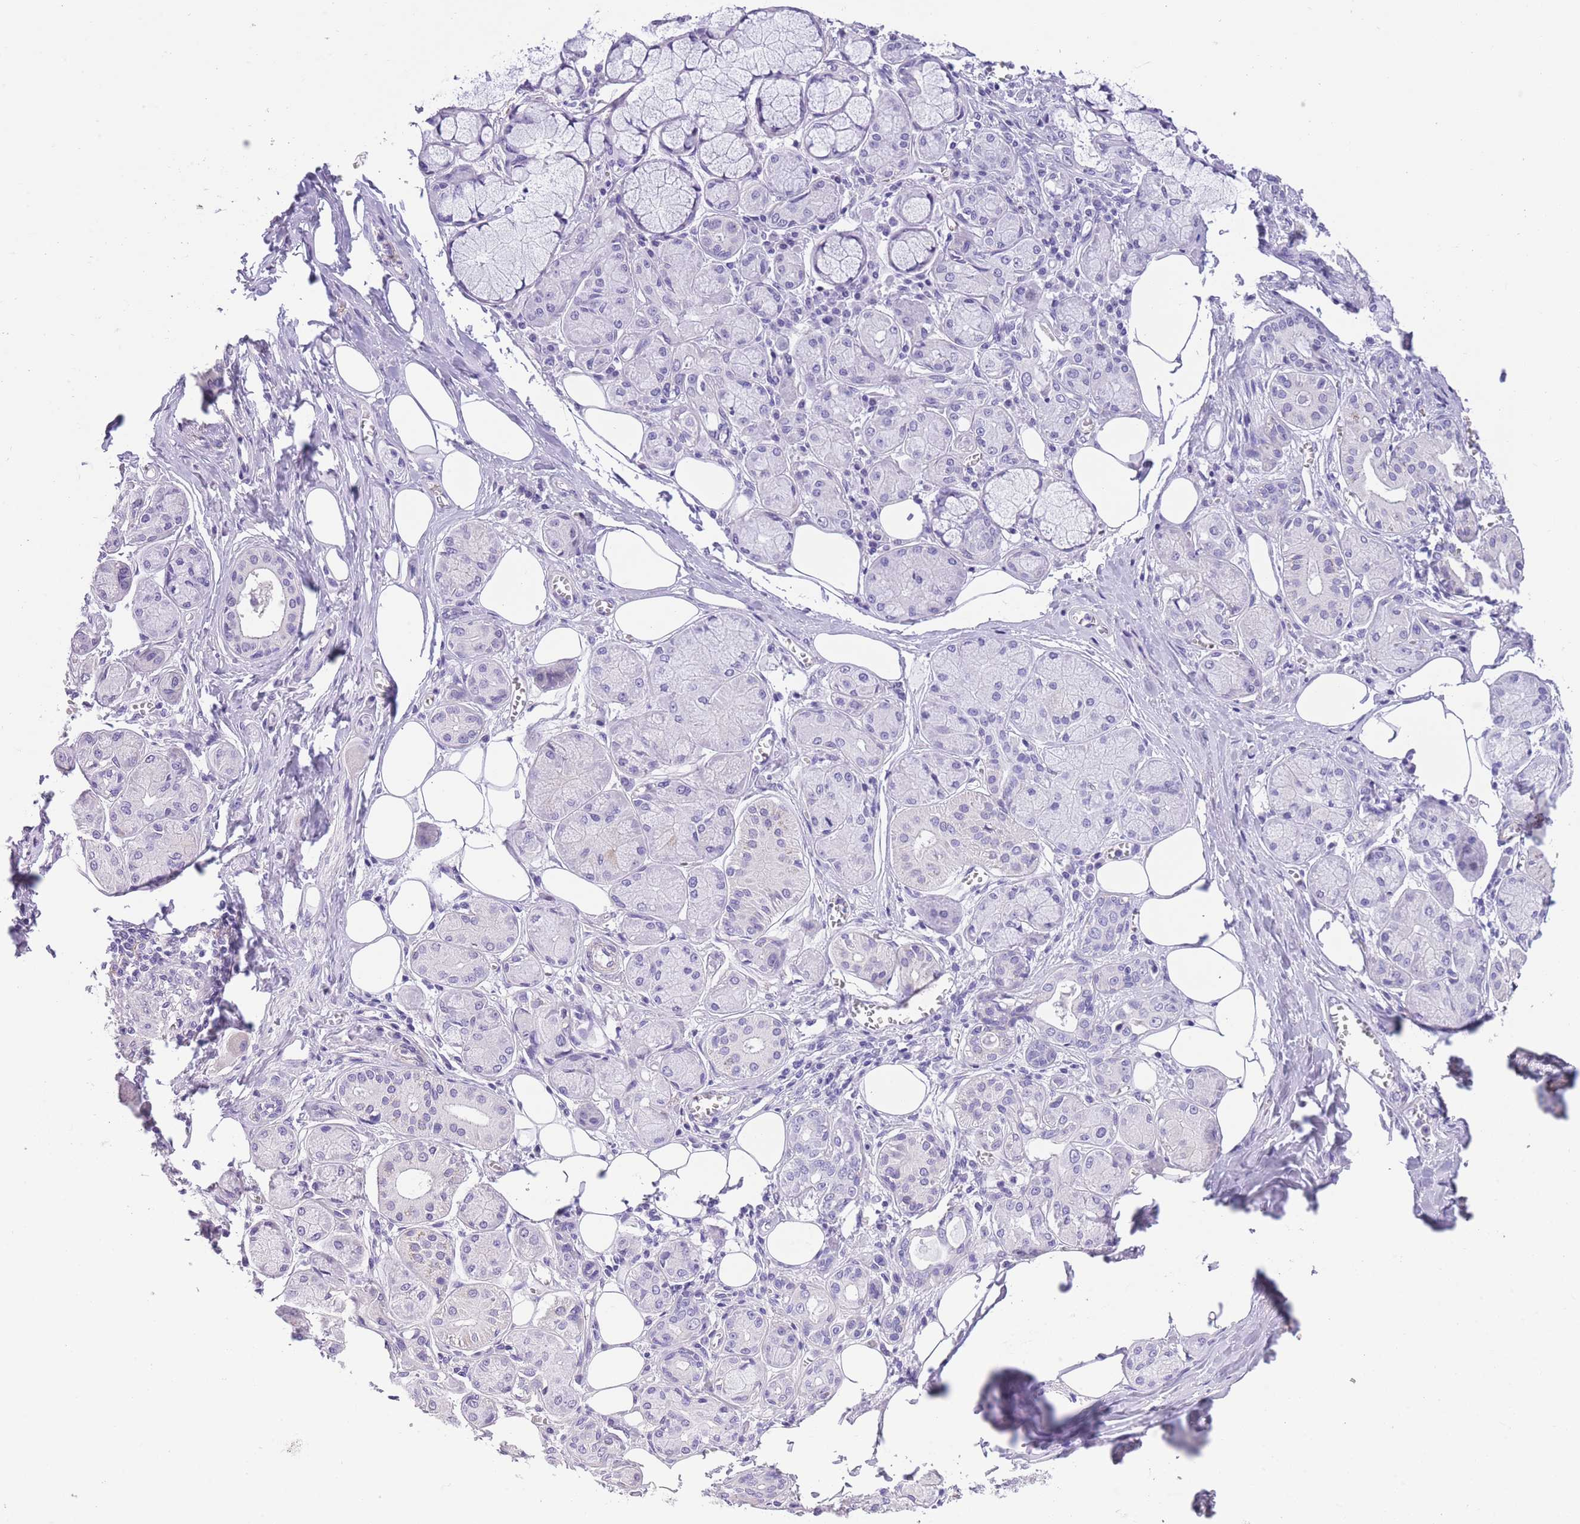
{"staining": {"intensity": "negative", "quantity": "none", "location": "none"}, "tissue": "salivary gland", "cell_type": "Glandular cells", "image_type": "normal", "snomed": [{"axis": "morphology", "description": "Normal tissue, NOS"}, {"axis": "topography", "description": "Salivary gland"}], "caption": "A high-resolution histopathology image shows immunohistochemistry (IHC) staining of unremarkable salivary gland, which shows no significant expression in glandular cells. (Brightfield microscopy of DAB (3,3'-diaminobenzidine) immunohistochemistry at high magnification).", "gene": "RAI2", "patient": {"sex": "male", "age": 74}}